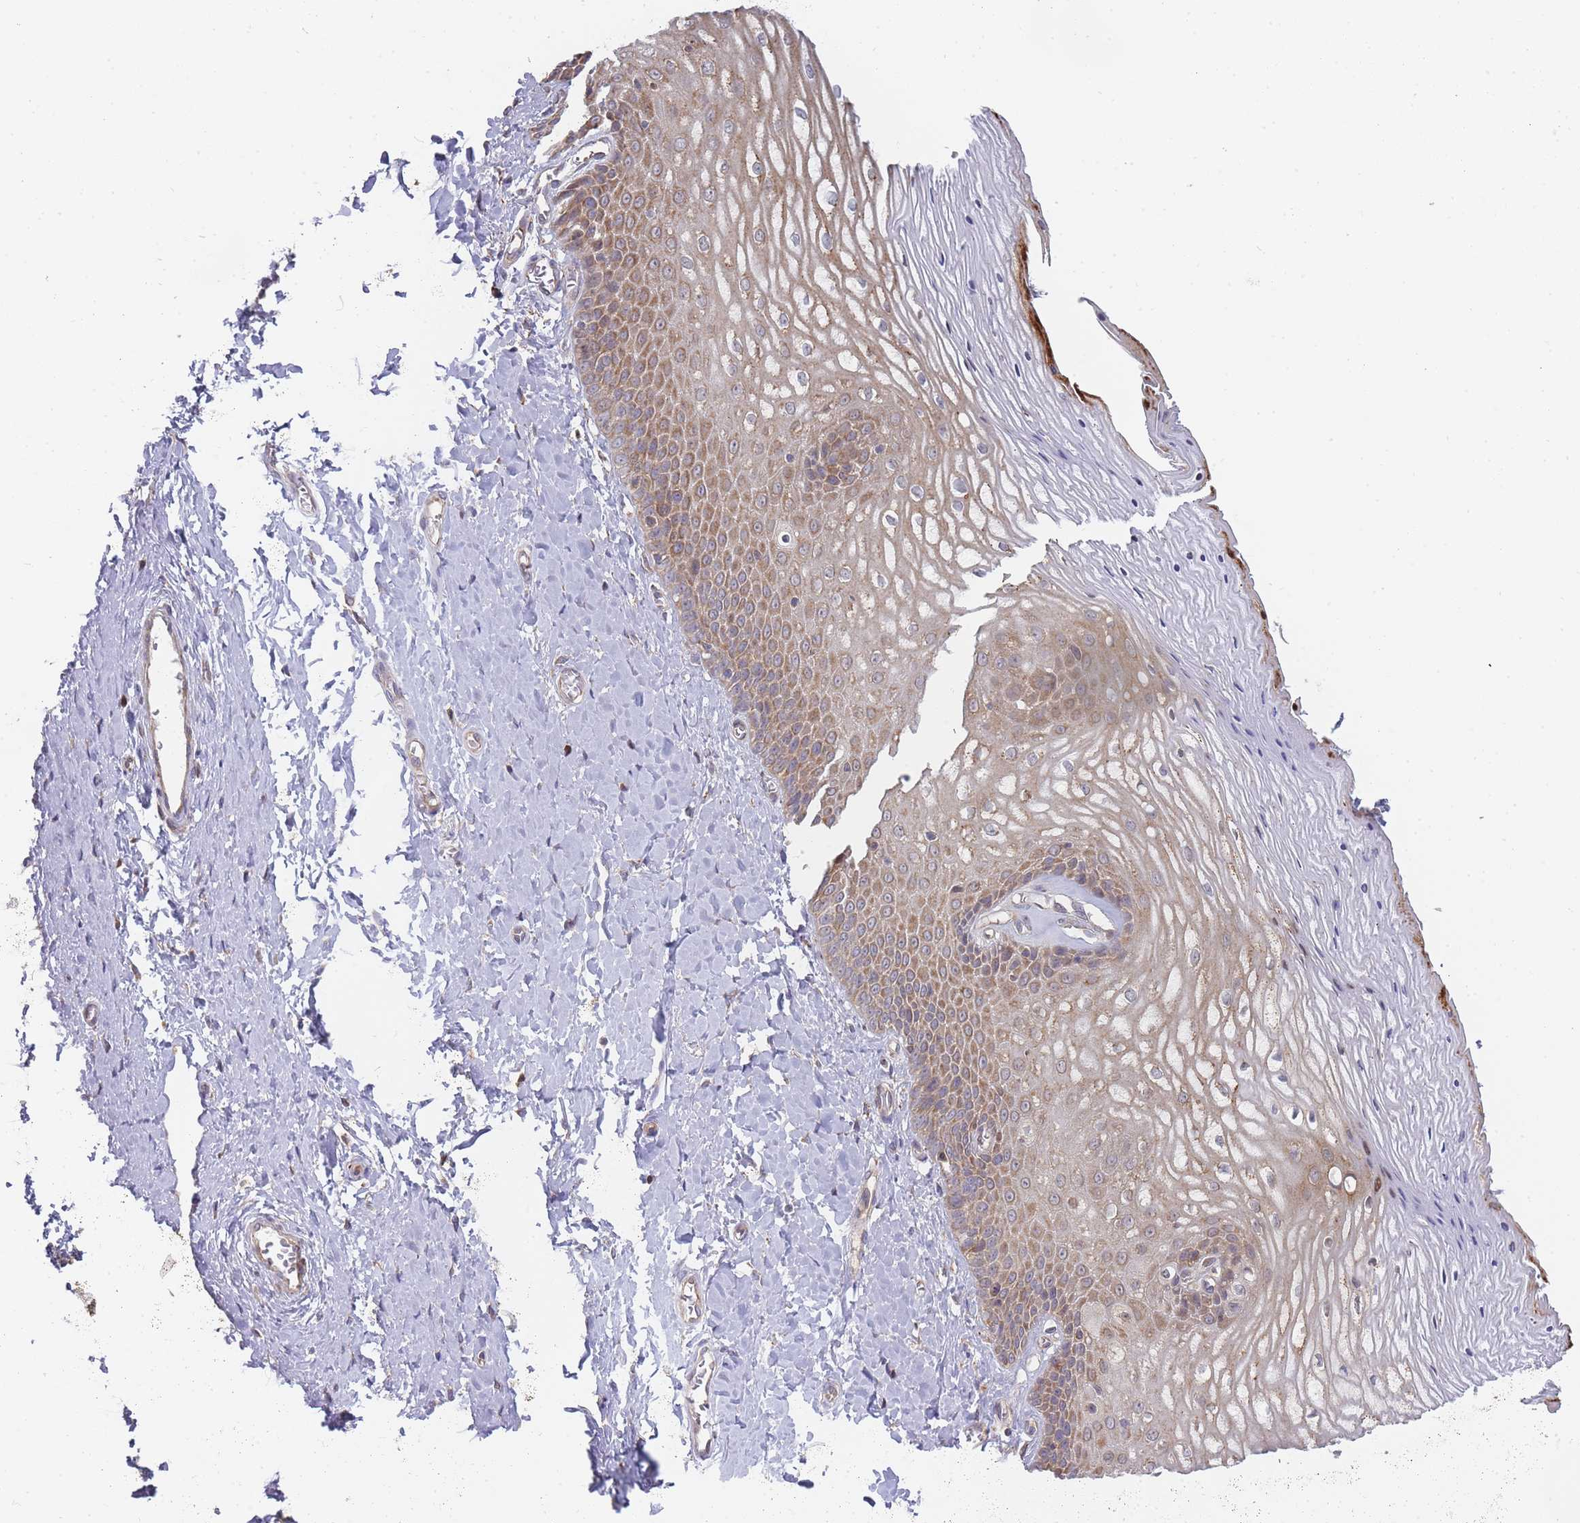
{"staining": {"intensity": "moderate", "quantity": ">75%", "location": "cytoplasmic/membranous"}, "tissue": "vagina", "cell_type": "Squamous epithelial cells", "image_type": "normal", "snomed": [{"axis": "morphology", "description": "Normal tissue, NOS"}, {"axis": "topography", "description": "Vagina"}], "caption": "Immunohistochemistry (DAB (3,3'-diaminobenzidine)) staining of normal vagina displays moderate cytoplasmic/membranous protein expression in approximately >75% of squamous epithelial cells.", "gene": "TRIM26", "patient": {"sex": "female", "age": 65}}